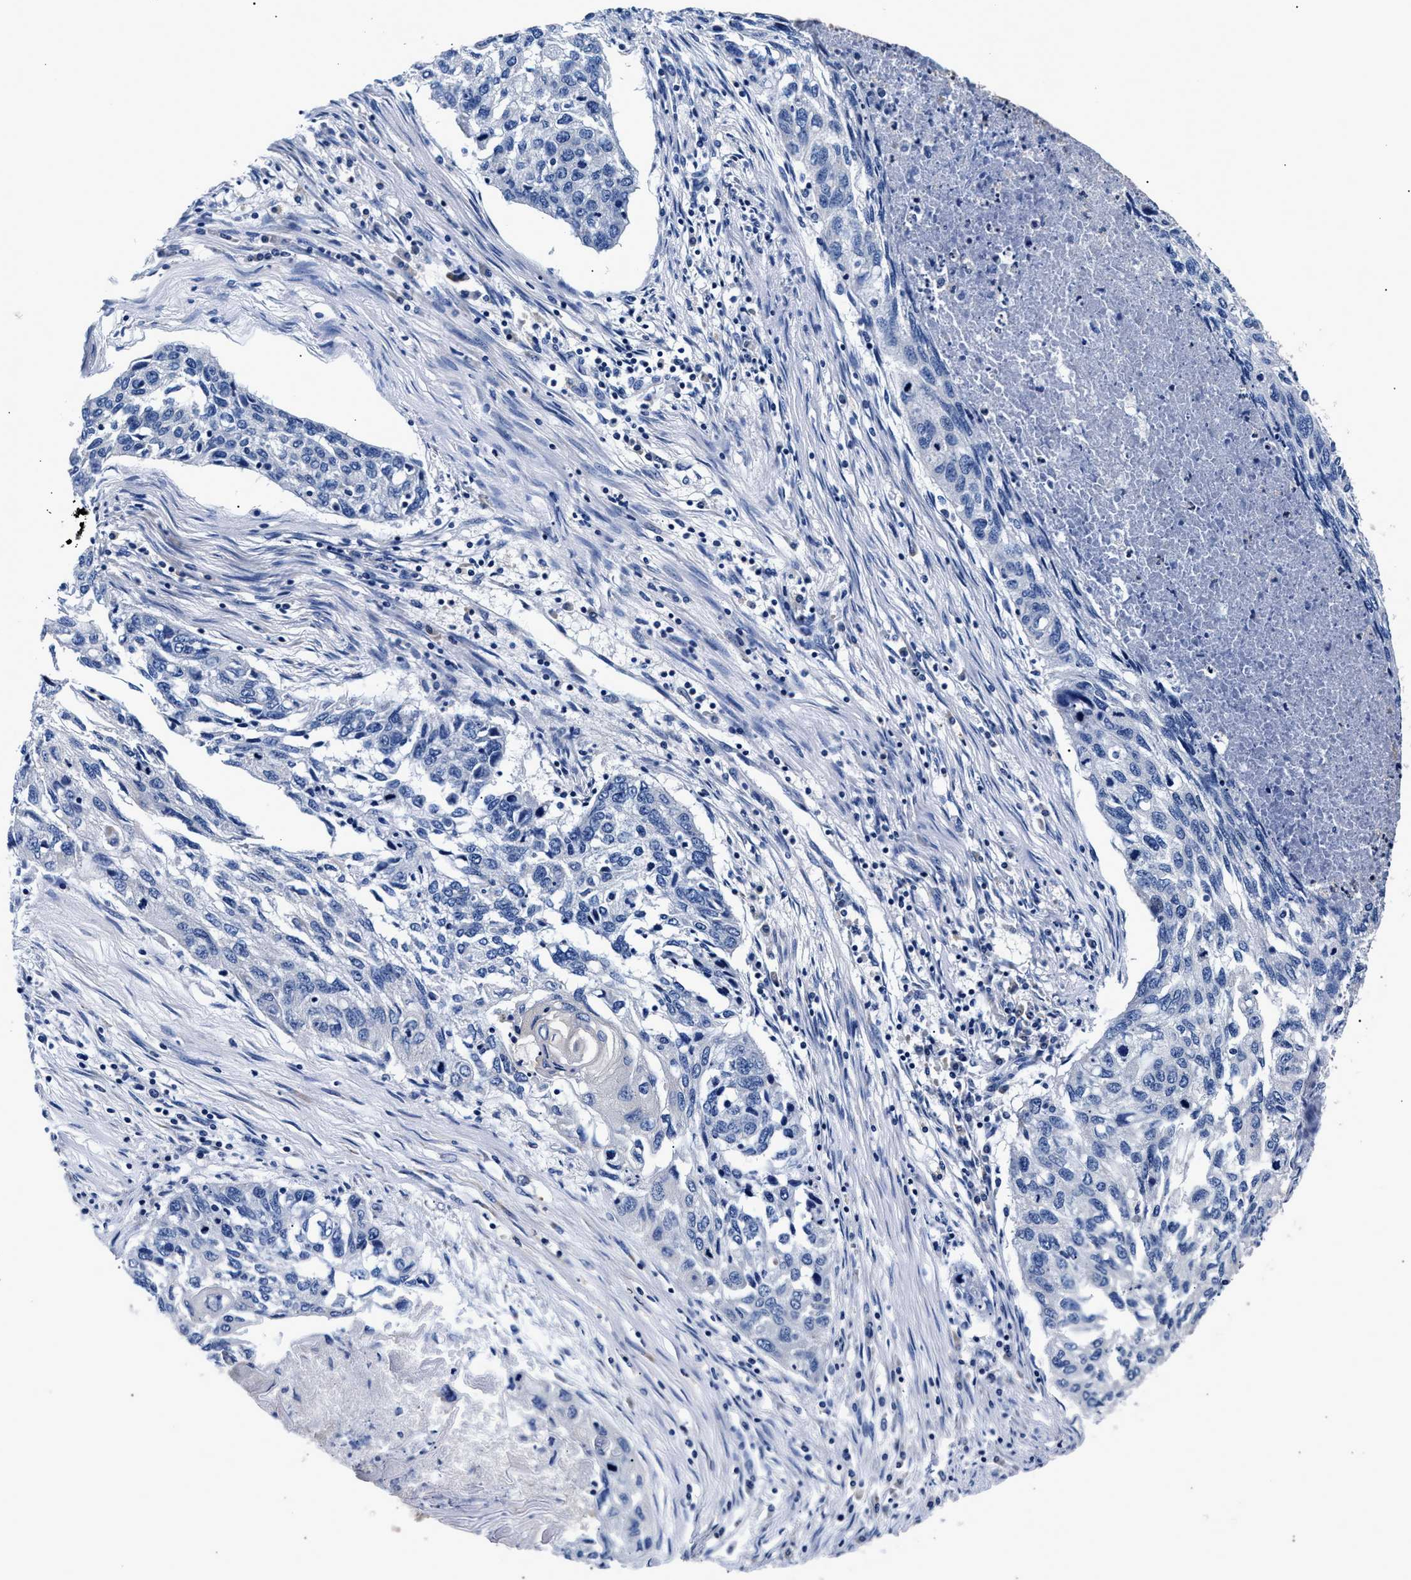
{"staining": {"intensity": "negative", "quantity": "none", "location": "none"}, "tissue": "lung cancer", "cell_type": "Tumor cells", "image_type": "cancer", "snomed": [{"axis": "morphology", "description": "Squamous cell carcinoma, NOS"}, {"axis": "topography", "description": "Lung"}], "caption": "Protein analysis of lung squamous cell carcinoma shows no significant expression in tumor cells.", "gene": "PHF24", "patient": {"sex": "female", "age": 63}}